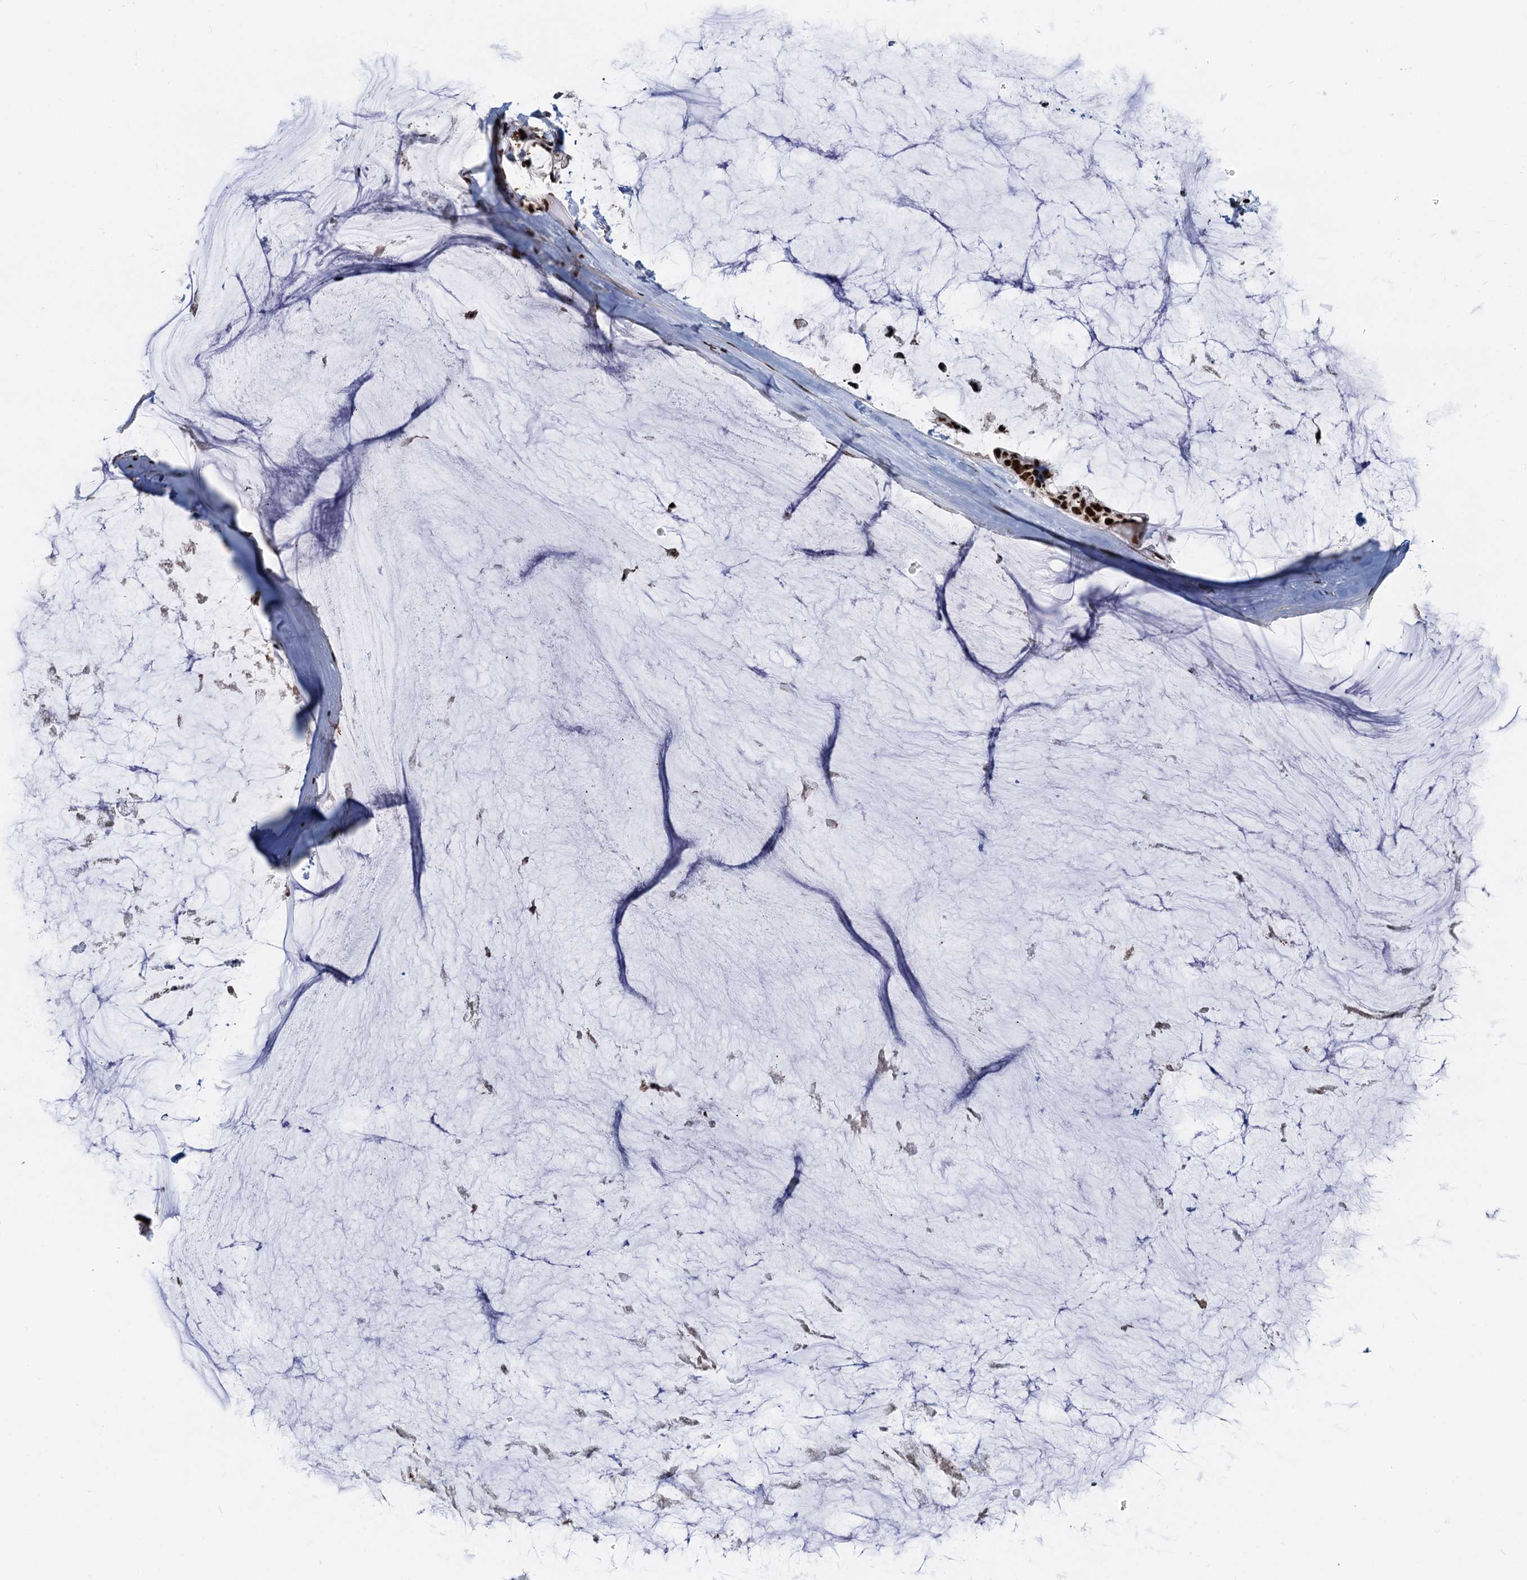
{"staining": {"intensity": "strong", "quantity": ">75%", "location": "nuclear"}, "tissue": "ovarian cancer", "cell_type": "Tumor cells", "image_type": "cancer", "snomed": [{"axis": "morphology", "description": "Cystadenocarcinoma, mucinous, NOS"}, {"axis": "topography", "description": "Ovary"}], "caption": "This histopathology image demonstrates ovarian cancer (mucinous cystadenocarcinoma) stained with IHC to label a protein in brown. The nuclear of tumor cells show strong positivity for the protein. Nuclei are counter-stained blue.", "gene": "RBM26", "patient": {"sex": "female", "age": 39}}